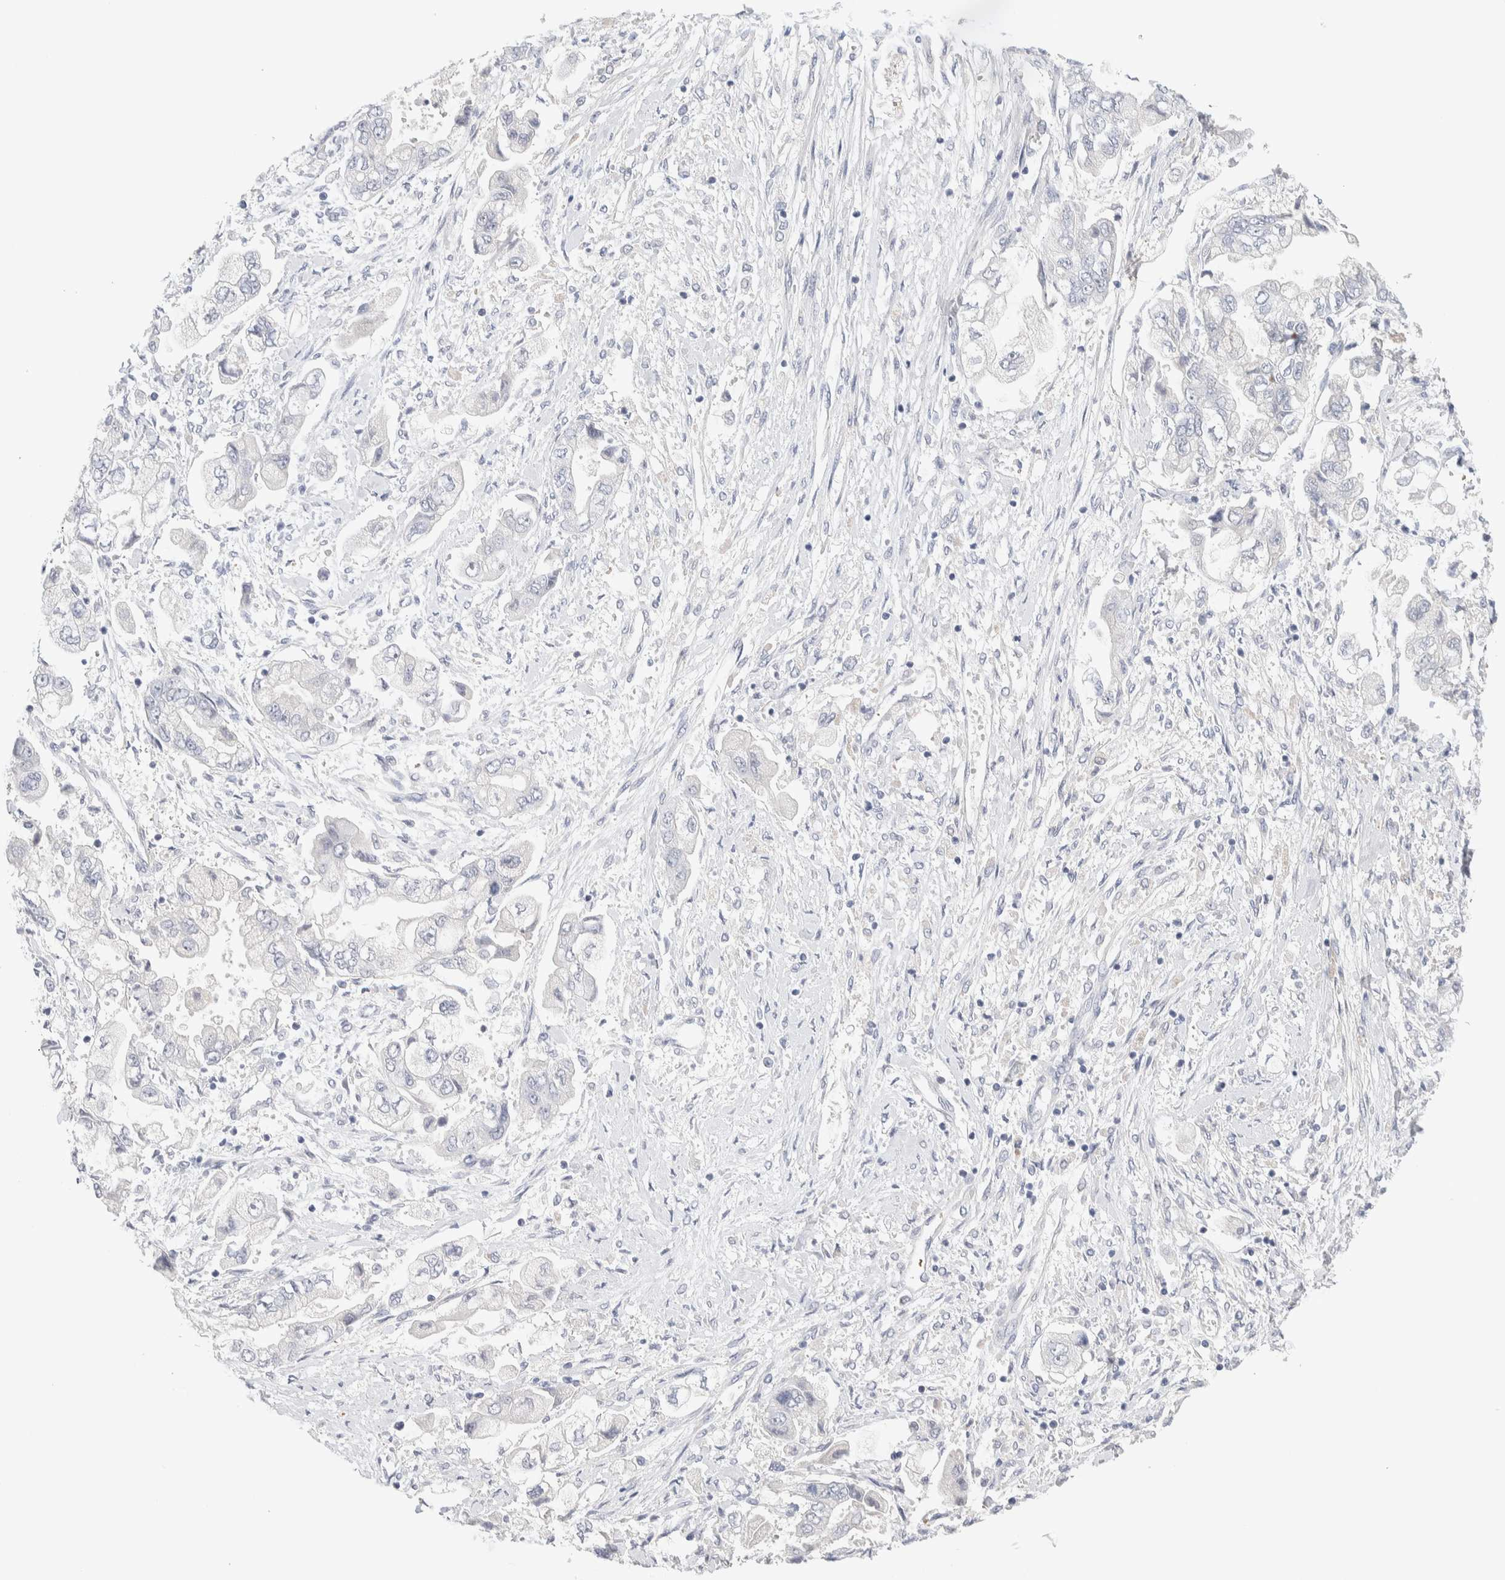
{"staining": {"intensity": "negative", "quantity": "none", "location": "none"}, "tissue": "stomach cancer", "cell_type": "Tumor cells", "image_type": "cancer", "snomed": [{"axis": "morphology", "description": "Normal tissue, NOS"}, {"axis": "morphology", "description": "Adenocarcinoma, NOS"}, {"axis": "topography", "description": "Stomach"}], "caption": "Immunohistochemical staining of stomach adenocarcinoma demonstrates no significant expression in tumor cells.", "gene": "DNAJB6", "patient": {"sex": "male", "age": 62}}